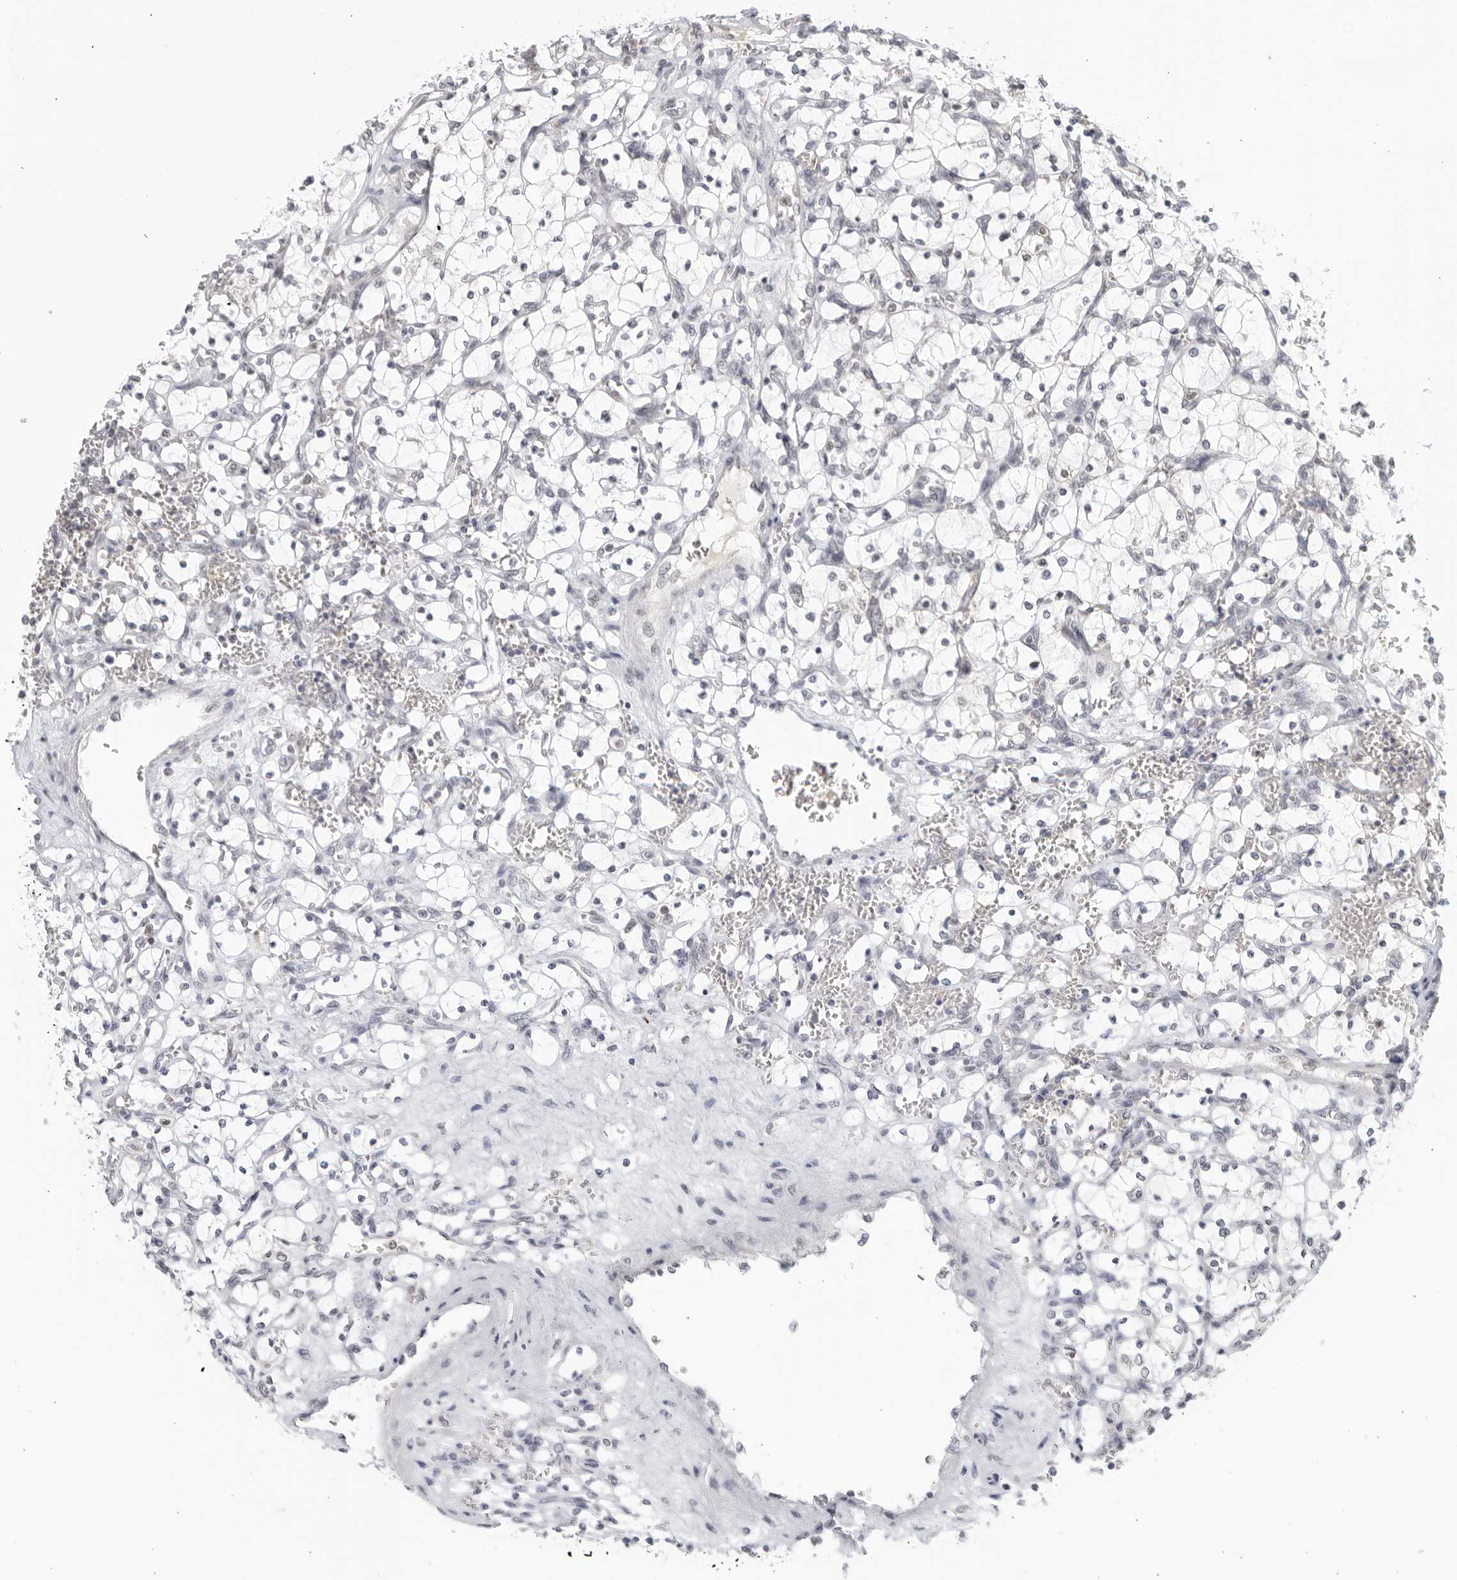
{"staining": {"intensity": "negative", "quantity": "none", "location": "none"}, "tissue": "renal cancer", "cell_type": "Tumor cells", "image_type": "cancer", "snomed": [{"axis": "morphology", "description": "Adenocarcinoma, NOS"}, {"axis": "topography", "description": "Kidney"}], "caption": "The micrograph reveals no significant staining in tumor cells of renal cancer (adenocarcinoma).", "gene": "RAB11FIP3", "patient": {"sex": "female", "age": 69}}